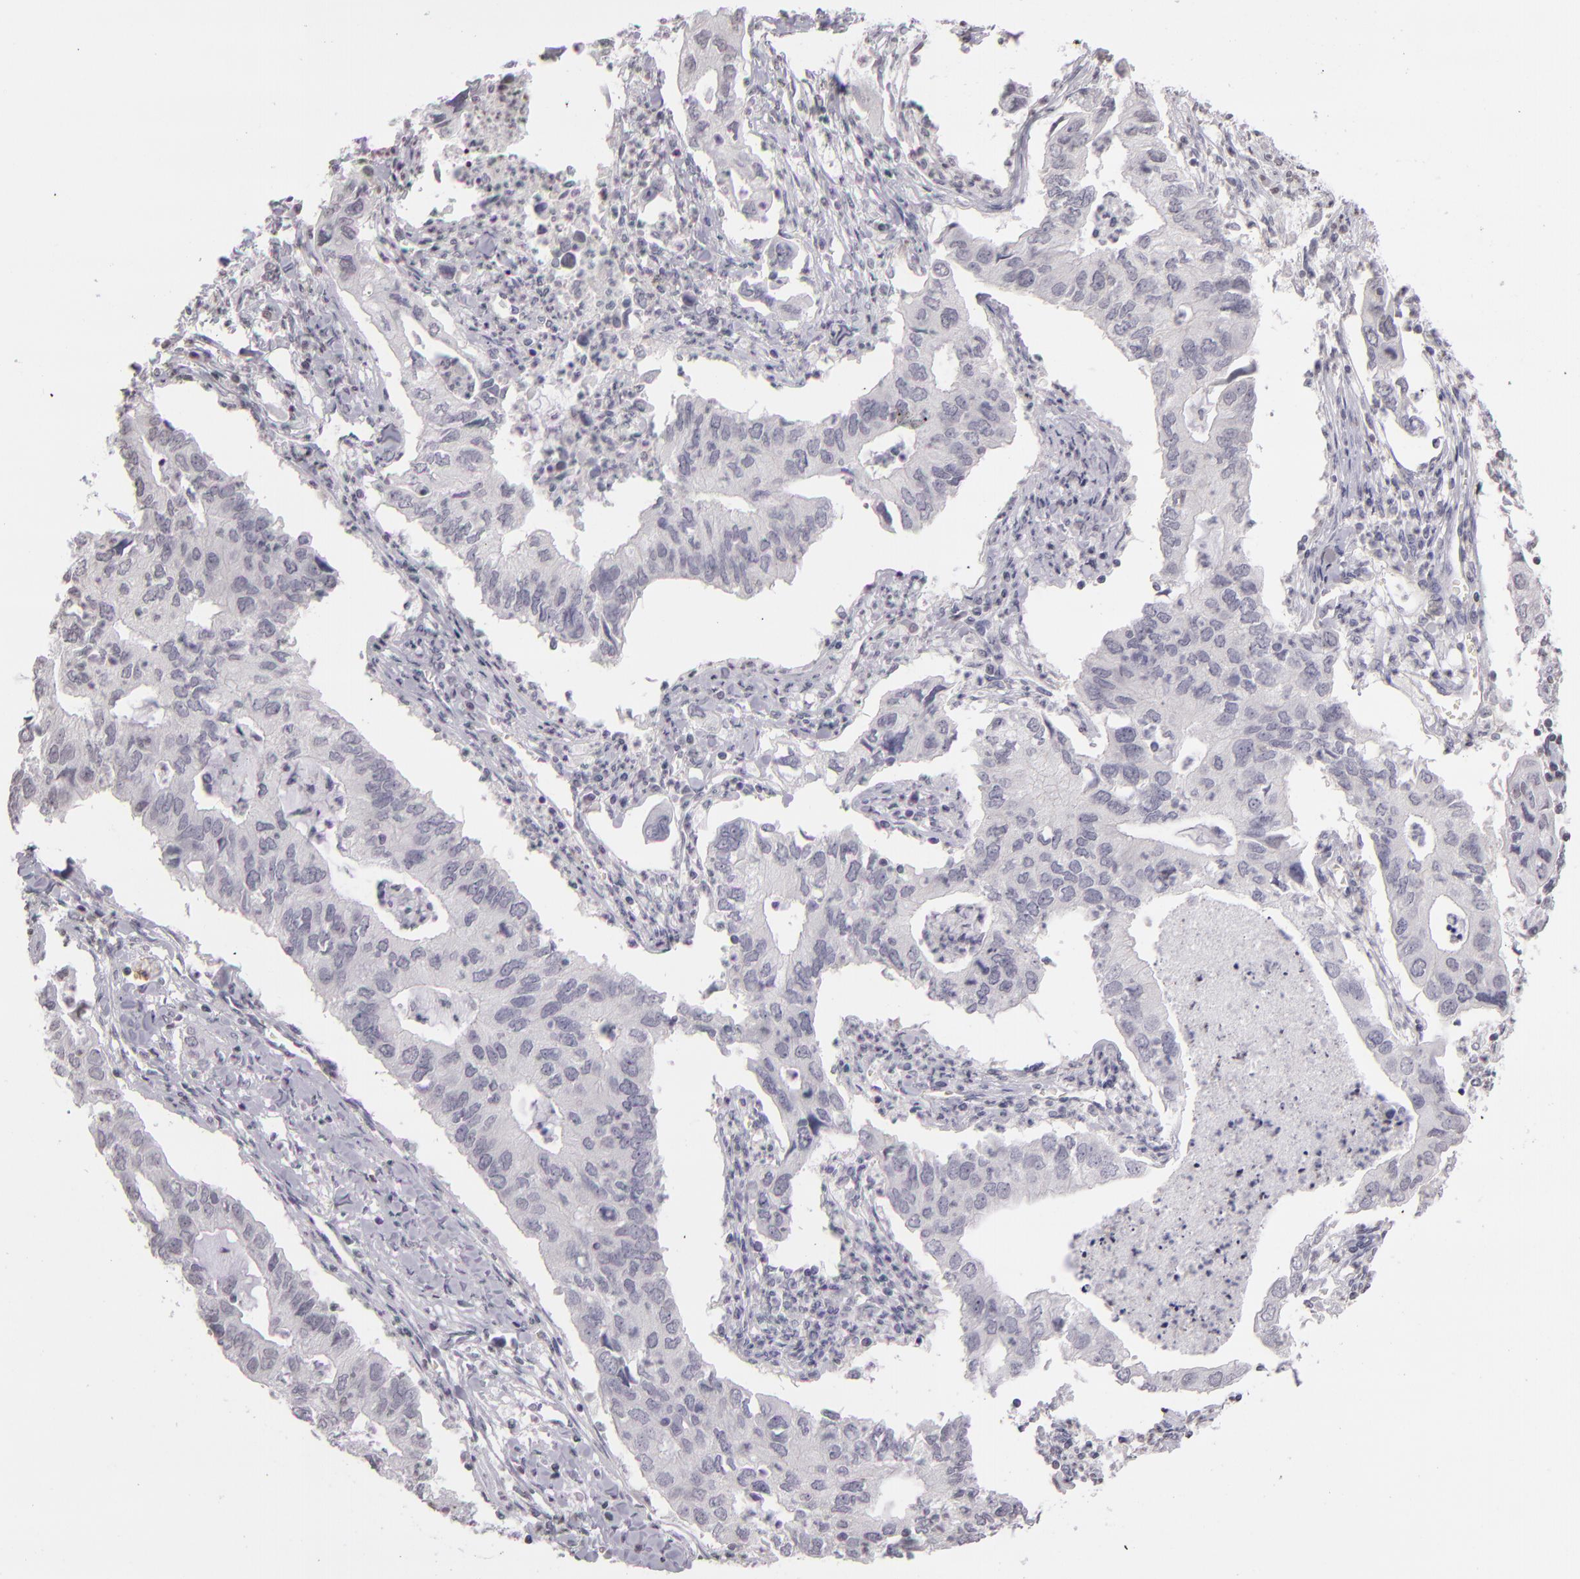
{"staining": {"intensity": "negative", "quantity": "none", "location": "none"}, "tissue": "lung cancer", "cell_type": "Tumor cells", "image_type": "cancer", "snomed": [{"axis": "morphology", "description": "Adenocarcinoma, NOS"}, {"axis": "topography", "description": "Lung"}], "caption": "A histopathology image of lung adenocarcinoma stained for a protein displays no brown staining in tumor cells.", "gene": "CD40", "patient": {"sex": "male", "age": 48}}